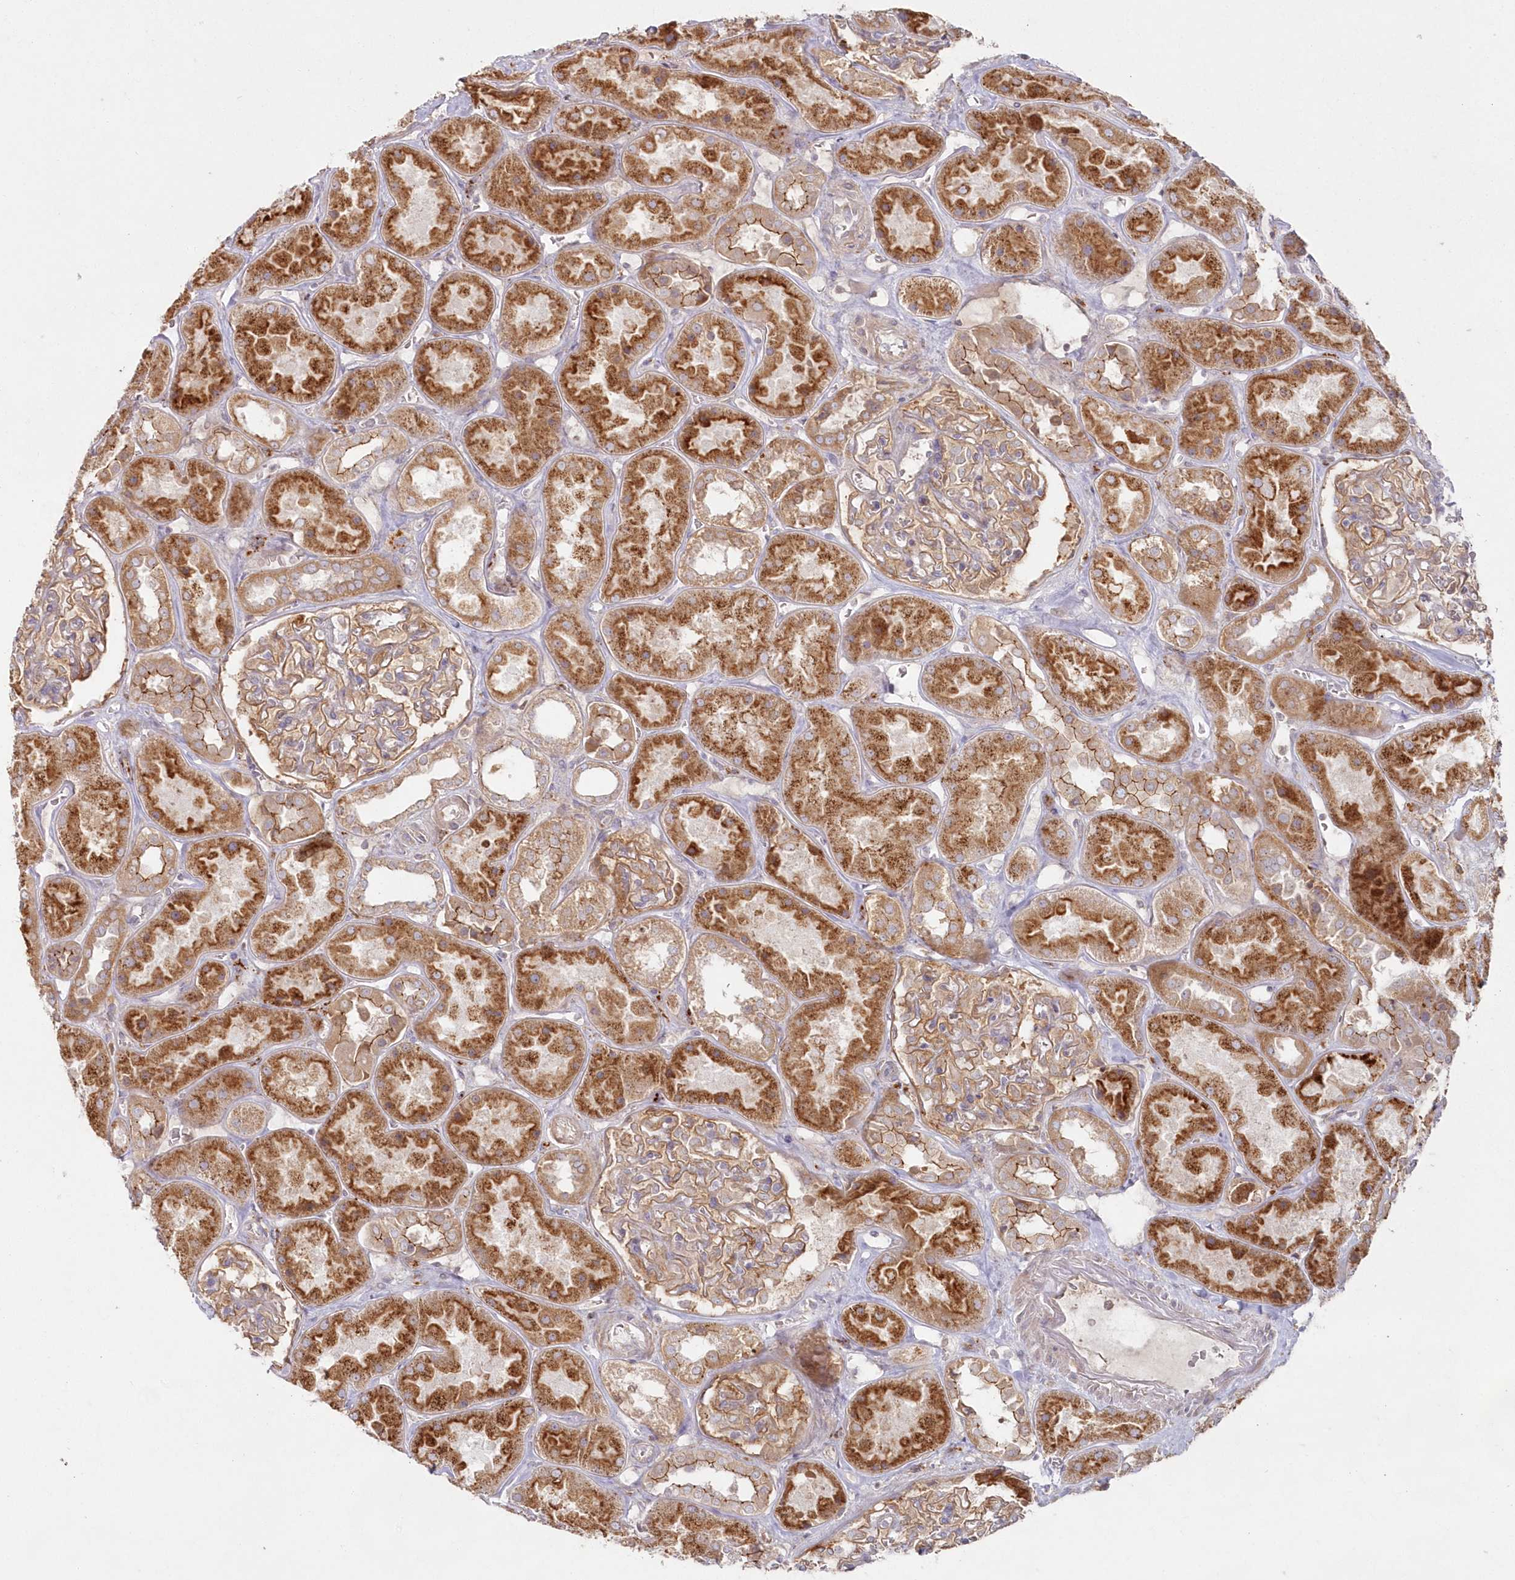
{"staining": {"intensity": "moderate", "quantity": "25%-75%", "location": "cytoplasmic/membranous"}, "tissue": "kidney", "cell_type": "Cells in glomeruli", "image_type": "normal", "snomed": [{"axis": "morphology", "description": "Normal tissue, NOS"}, {"axis": "topography", "description": "Kidney"}], "caption": "Immunohistochemistry staining of unremarkable kidney, which exhibits medium levels of moderate cytoplasmic/membranous positivity in approximately 25%-75% of cells in glomeruli indicating moderate cytoplasmic/membranous protein positivity. The staining was performed using DAB (3,3'-diaminobenzidine) (brown) for protein detection and nuclei were counterstained in hematoxylin (blue).", "gene": "ARSB", "patient": {"sex": "male", "age": 70}}